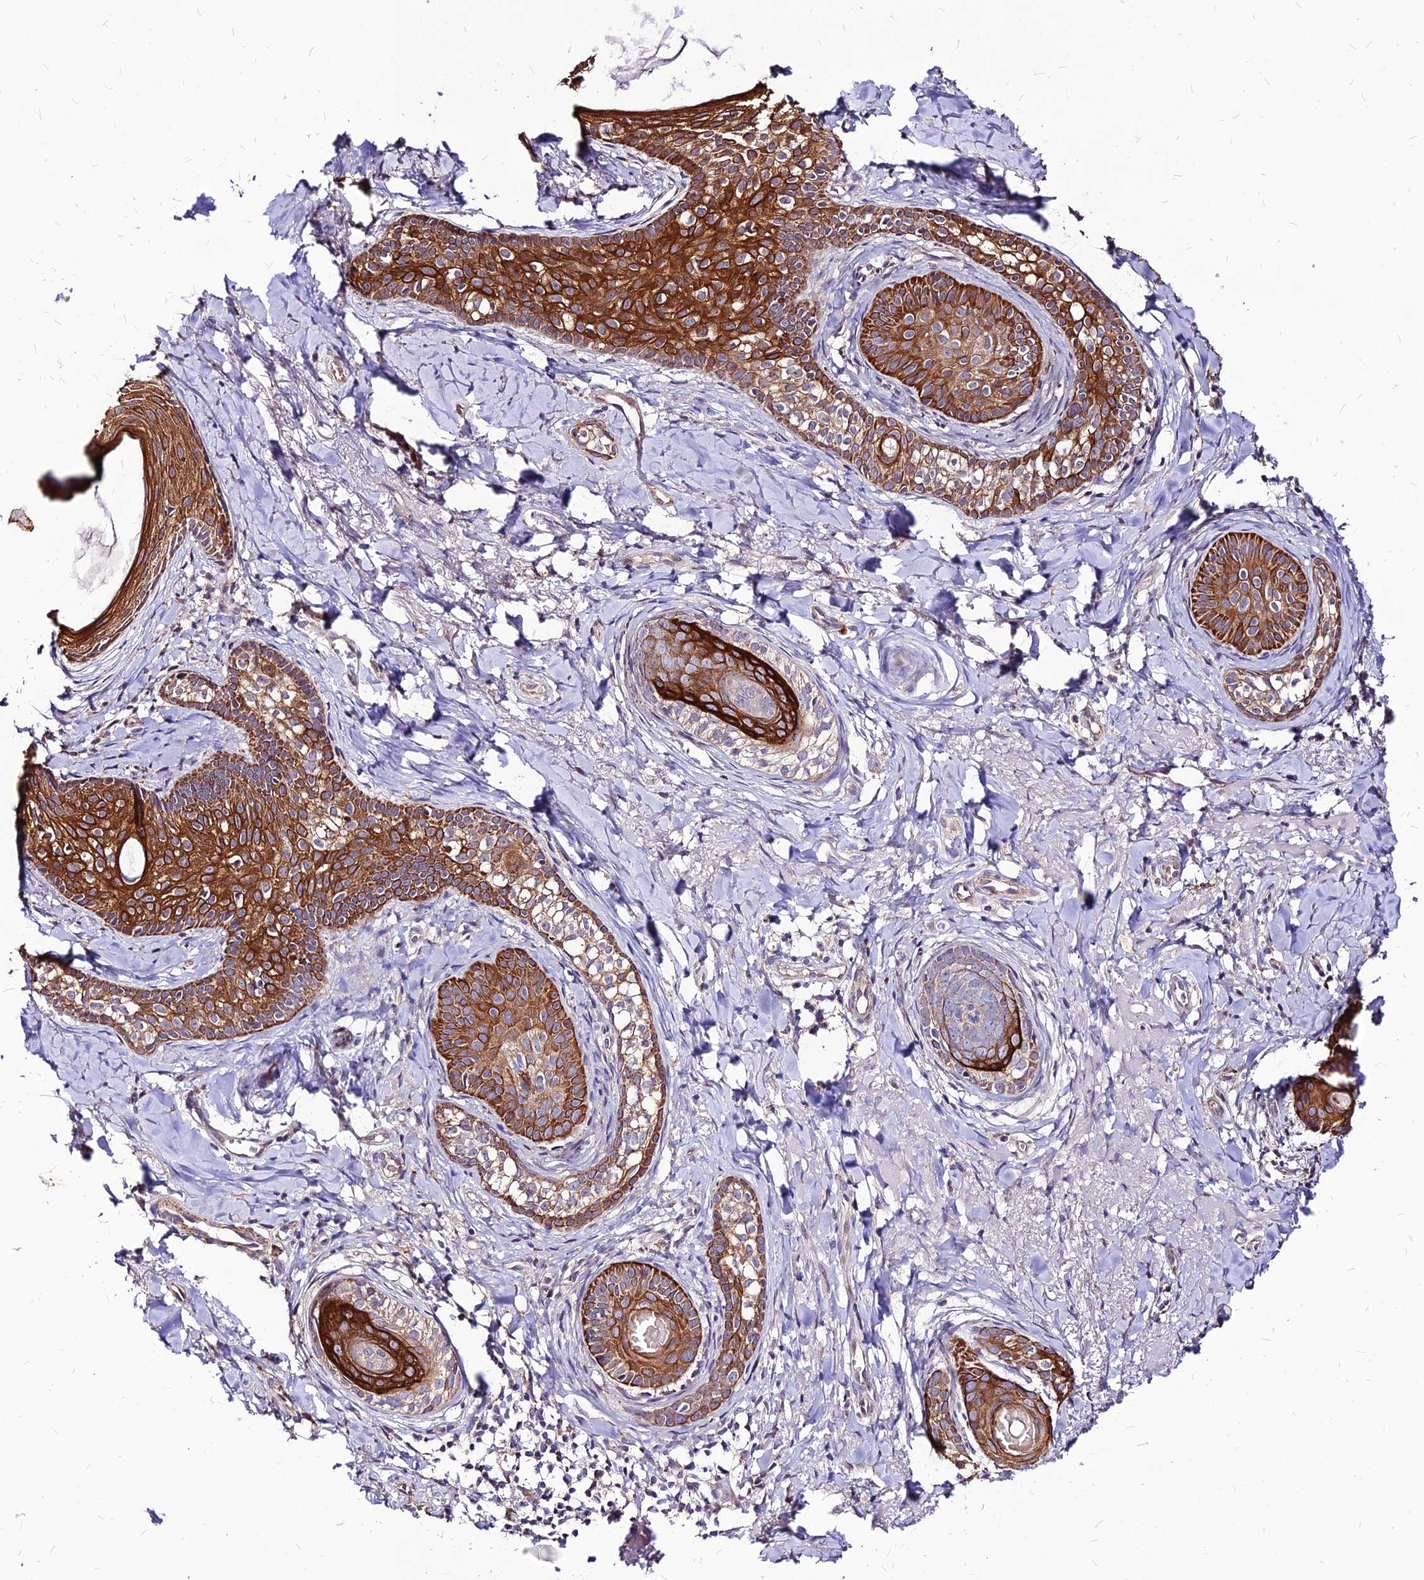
{"staining": {"intensity": "strong", "quantity": ">75%", "location": "cytoplasmic/membranous"}, "tissue": "skin cancer", "cell_type": "Tumor cells", "image_type": "cancer", "snomed": [{"axis": "morphology", "description": "Basal cell carcinoma"}, {"axis": "topography", "description": "Skin"}], "caption": "IHC photomicrograph of human basal cell carcinoma (skin) stained for a protein (brown), which displays high levels of strong cytoplasmic/membranous positivity in approximately >75% of tumor cells.", "gene": "ECI1", "patient": {"sex": "female", "age": 76}}